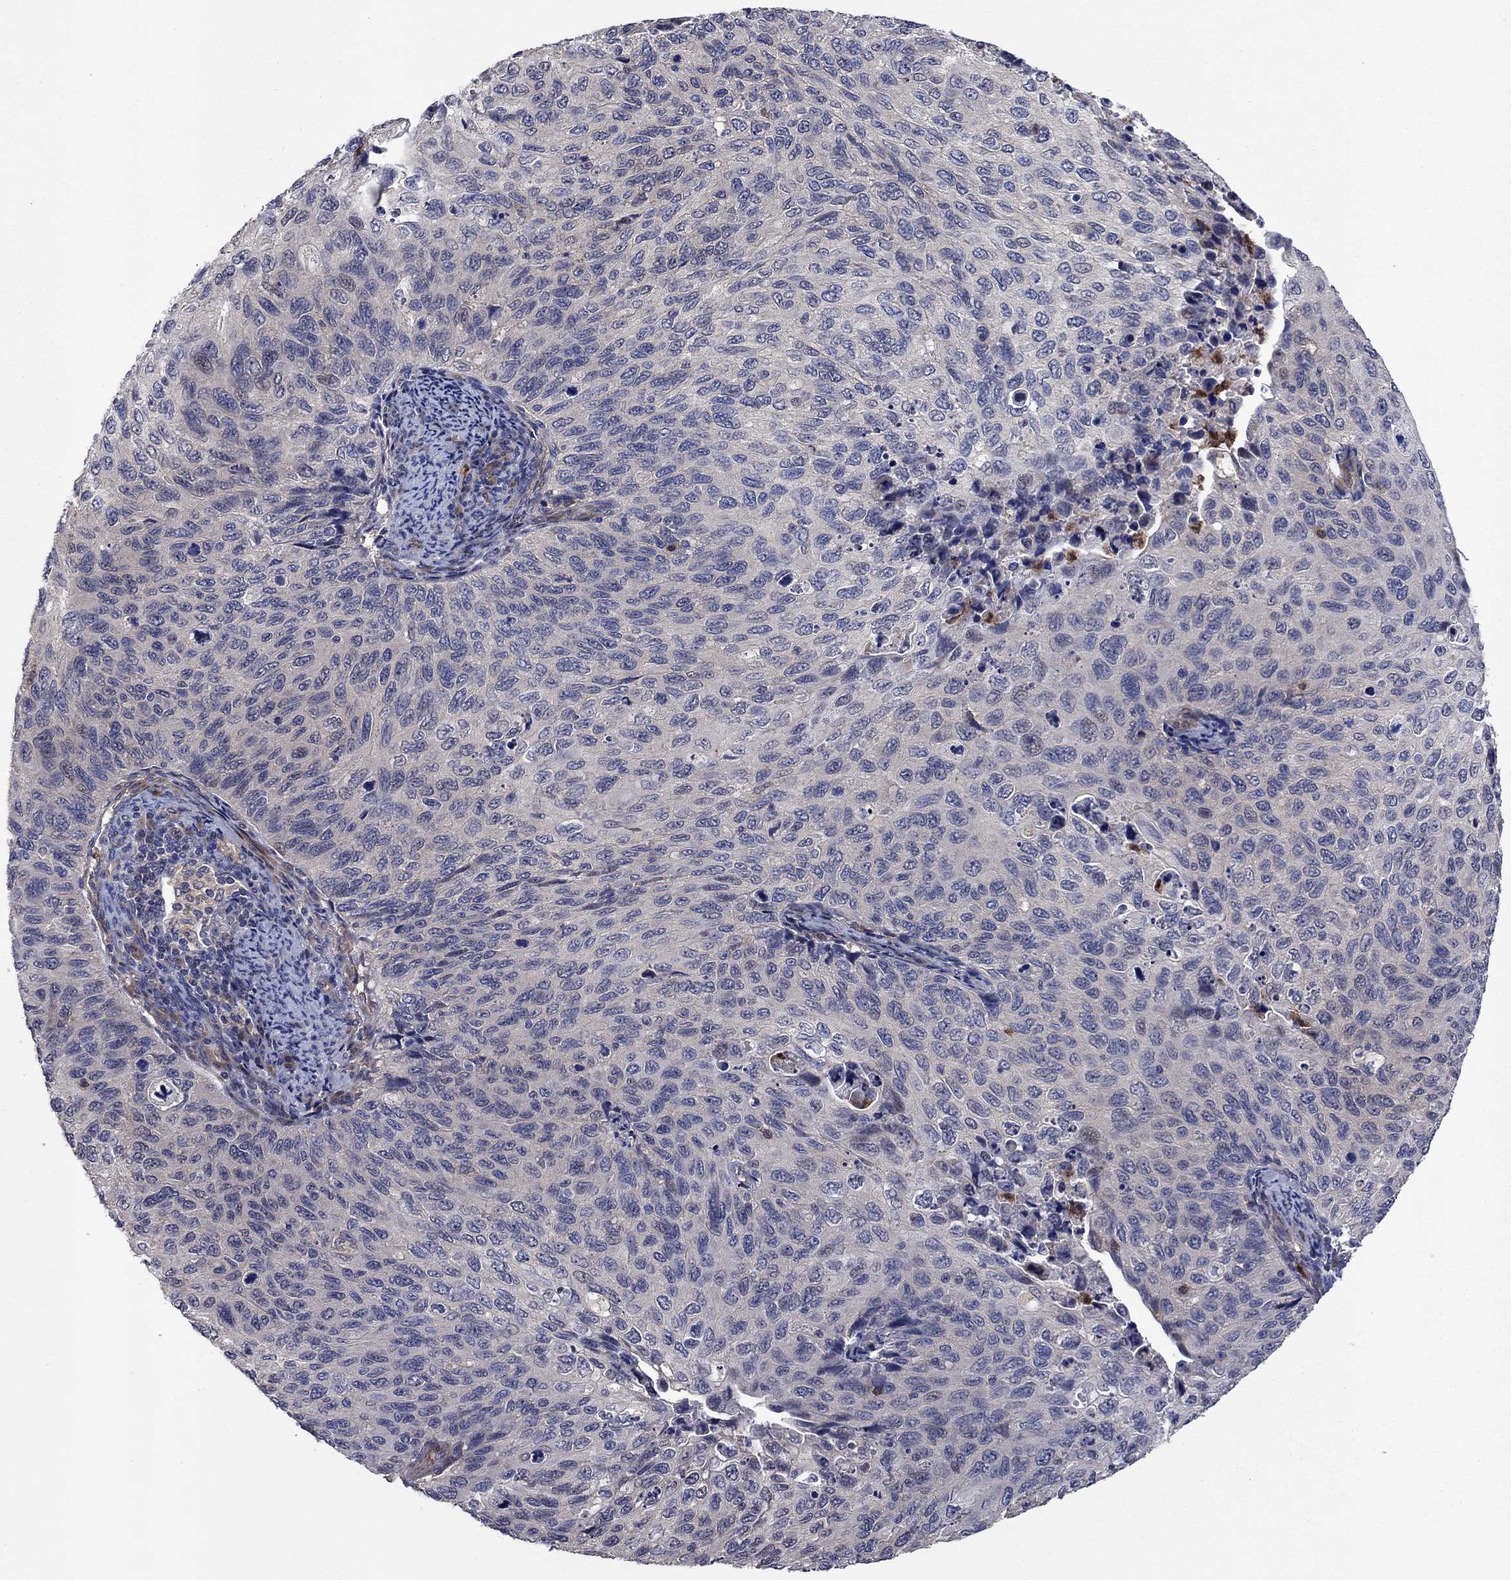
{"staining": {"intensity": "negative", "quantity": "none", "location": "none"}, "tissue": "cervical cancer", "cell_type": "Tumor cells", "image_type": "cancer", "snomed": [{"axis": "morphology", "description": "Squamous cell carcinoma, NOS"}, {"axis": "topography", "description": "Cervix"}], "caption": "Cervical squamous cell carcinoma was stained to show a protein in brown. There is no significant staining in tumor cells.", "gene": "MSRB1", "patient": {"sex": "female", "age": 70}}